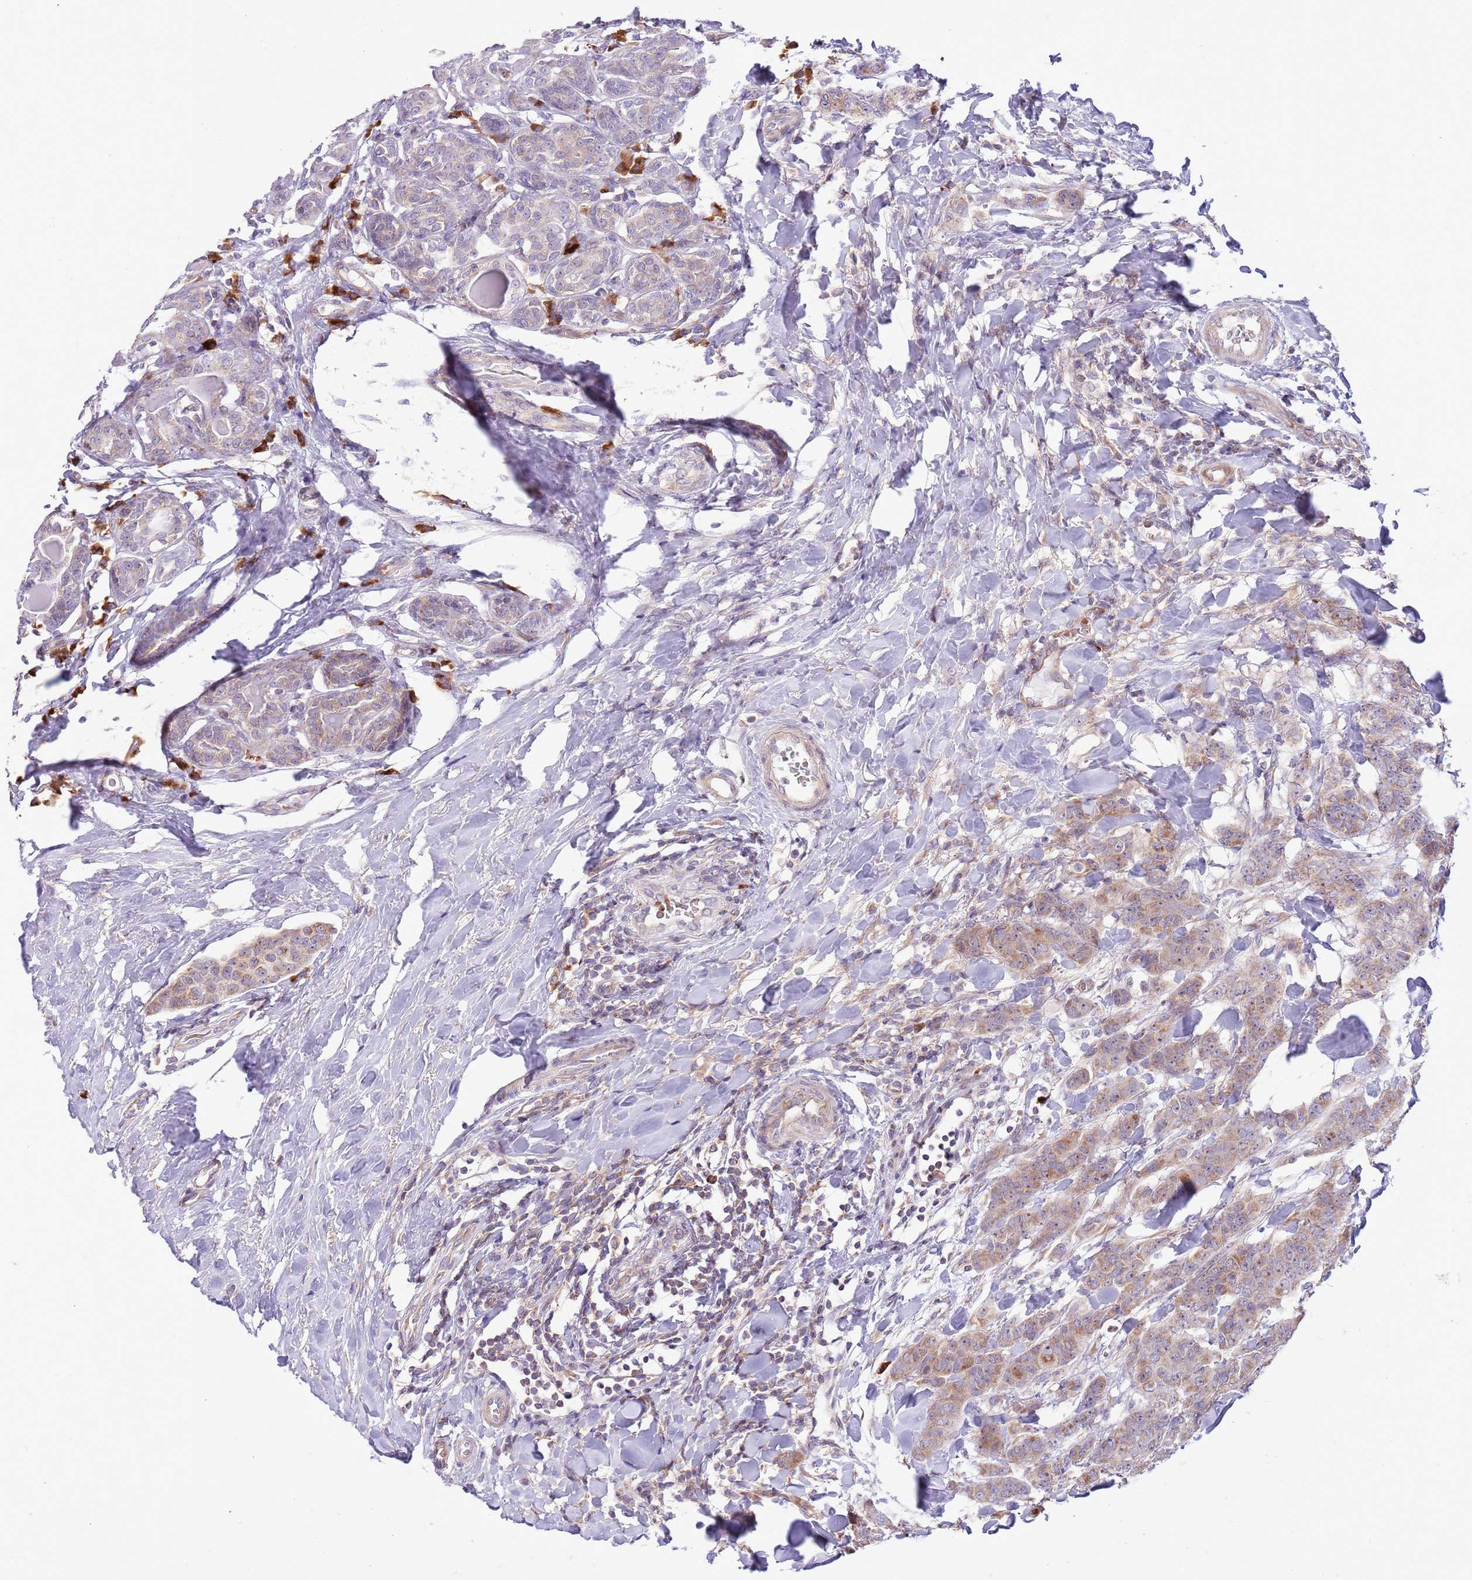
{"staining": {"intensity": "moderate", "quantity": ">75%", "location": "cytoplasmic/membranous"}, "tissue": "breast cancer", "cell_type": "Tumor cells", "image_type": "cancer", "snomed": [{"axis": "morphology", "description": "Duct carcinoma"}, {"axis": "topography", "description": "Breast"}], "caption": "Infiltrating ductal carcinoma (breast) stained with DAB (3,3'-diaminobenzidine) IHC displays medium levels of moderate cytoplasmic/membranous expression in approximately >75% of tumor cells.", "gene": "DAND5", "patient": {"sex": "female", "age": 40}}